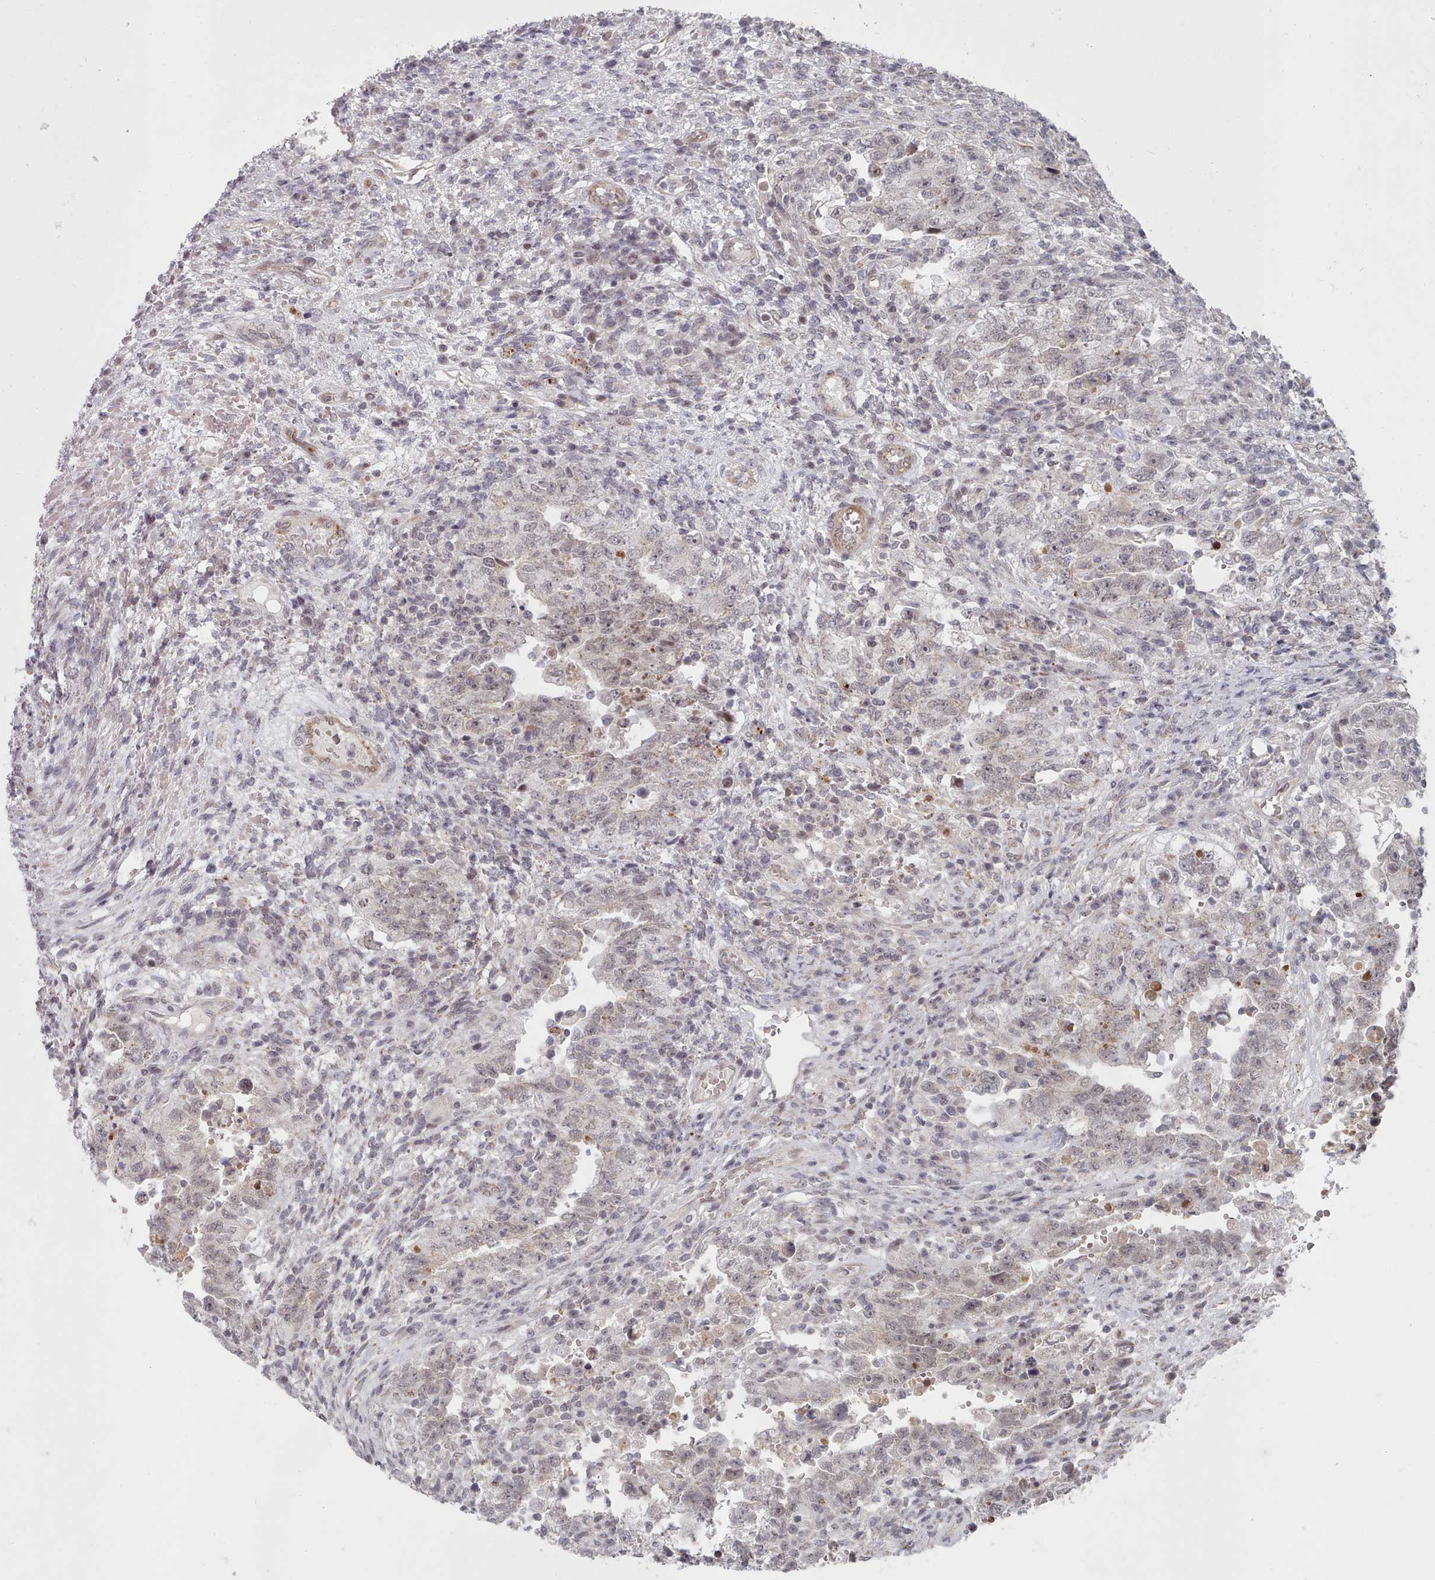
{"staining": {"intensity": "negative", "quantity": "none", "location": "none"}, "tissue": "testis cancer", "cell_type": "Tumor cells", "image_type": "cancer", "snomed": [{"axis": "morphology", "description": "Carcinoma, Embryonal, NOS"}, {"axis": "topography", "description": "Testis"}], "caption": "An IHC image of embryonal carcinoma (testis) is shown. There is no staining in tumor cells of embryonal carcinoma (testis).", "gene": "CPSF4", "patient": {"sex": "male", "age": 26}}